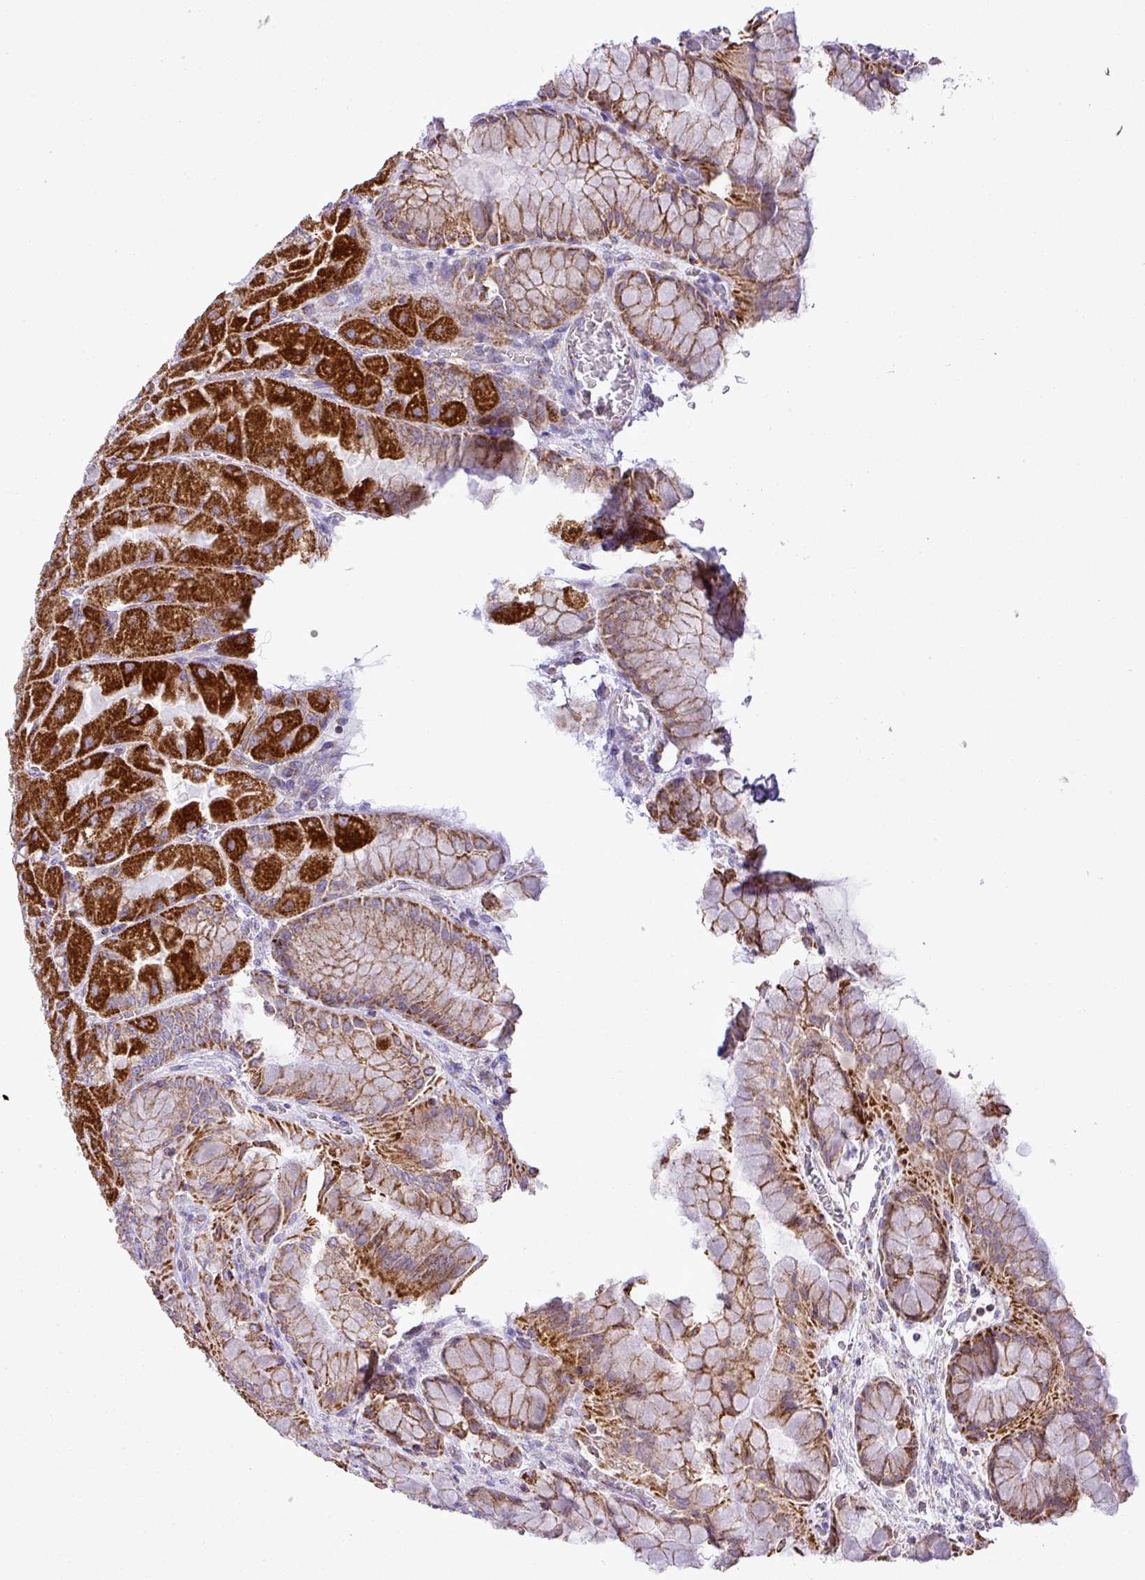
{"staining": {"intensity": "strong", "quantity": ">75%", "location": "cytoplasmic/membranous"}, "tissue": "stomach", "cell_type": "Glandular cells", "image_type": "normal", "snomed": [{"axis": "morphology", "description": "Normal tissue, NOS"}, {"axis": "topography", "description": "Stomach"}], "caption": "IHC histopathology image of unremarkable stomach: stomach stained using immunohistochemistry reveals high levels of strong protein expression localized specifically in the cytoplasmic/membranous of glandular cells, appearing as a cytoplasmic/membranous brown color.", "gene": "ZNF81", "patient": {"sex": "female", "age": 61}}